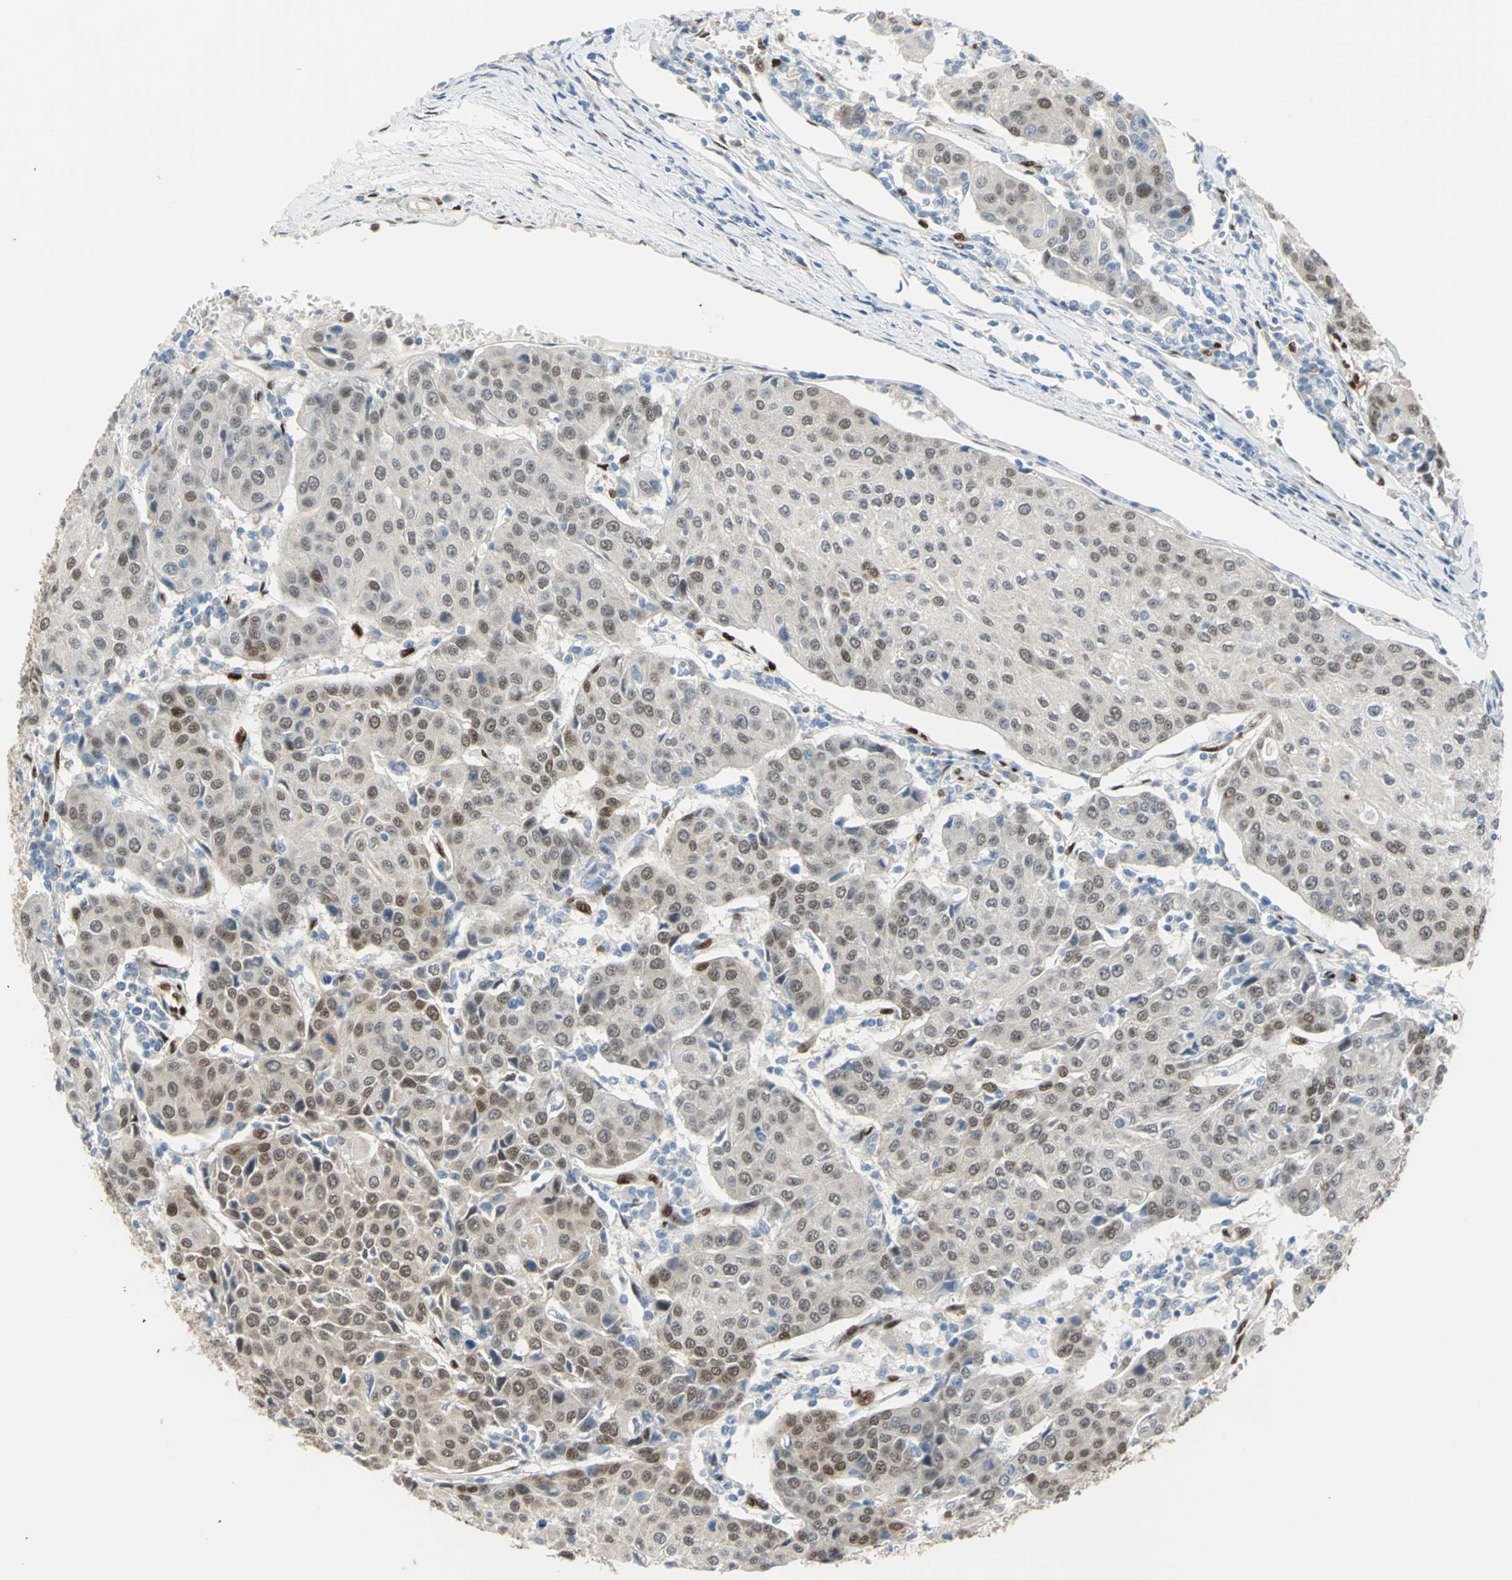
{"staining": {"intensity": "moderate", "quantity": "25%-75%", "location": "cytoplasmic/membranous,nuclear"}, "tissue": "urothelial cancer", "cell_type": "Tumor cells", "image_type": "cancer", "snomed": [{"axis": "morphology", "description": "Urothelial carcinoma, High grade"}, {"axis": "topography", "description": "Urinary bladder"}], "caption": "Urothelial carcinoma (high-grade) stained for a protein exhibits moderate cytoplasmic/membranous and nuclear positivity in tumor cells.", "gene": "RBFOX2", "patient": {"sex": "female", "age": 85}}